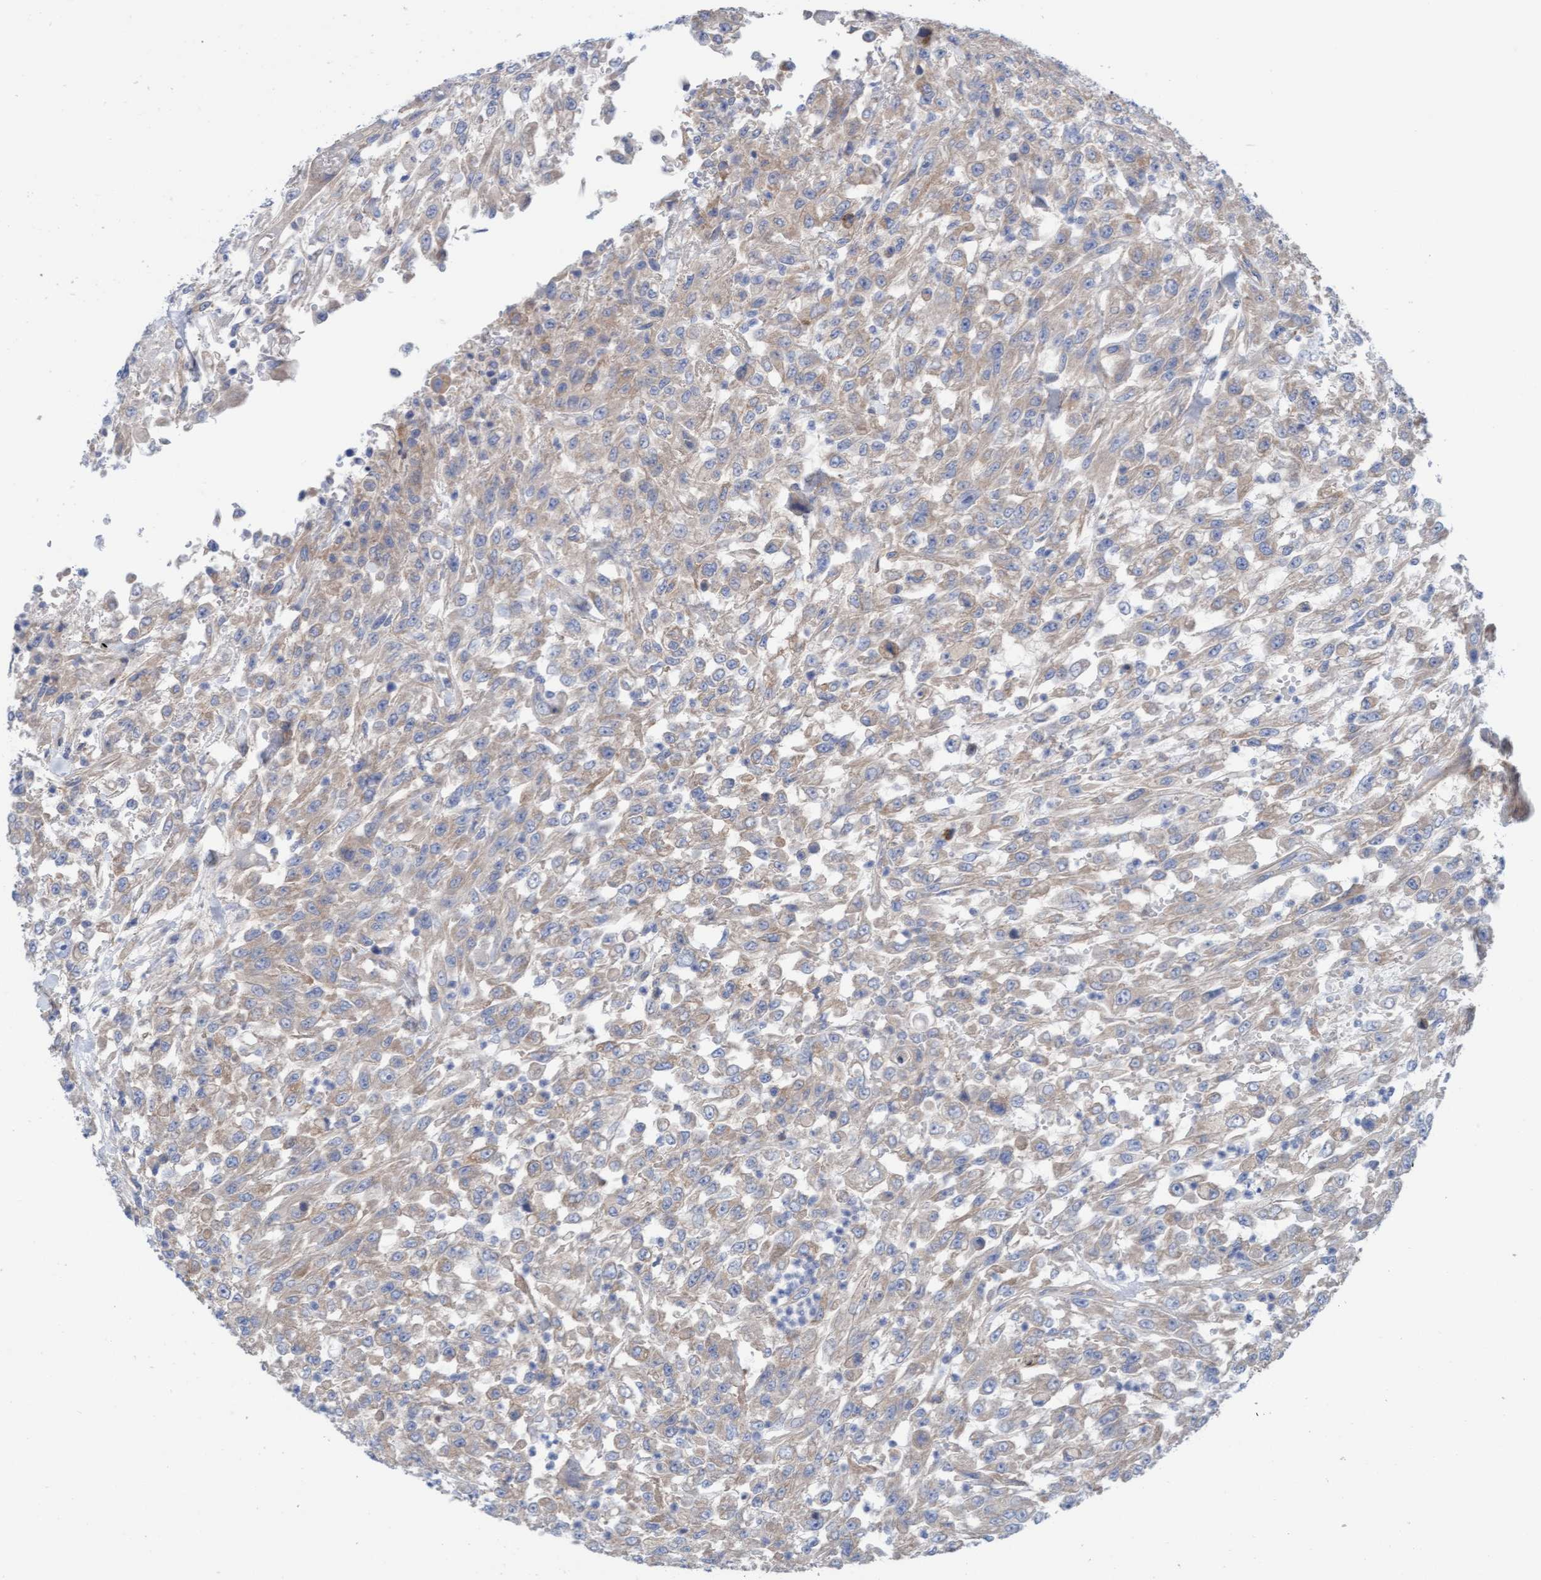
{"staining": {"intensity": "weak", "quantity": ">75%", "location": "cytoplasmic/membranous"}, "tissue": "urothelial cancer", "cell_type": "Tumor cells", "image_type": "cancer", "snomed": [{"axis": "morphology", "description": "Urothelial carcinoma, High grade"}, {"axis": "topography", "description": "Urinary bladder"}], "caption": "This histopathology image reveals immunohistochemistry staining of human urothelial carcinoma (high-grade), with low weak cytoplasmic/membranous positivity in approximately >75% of tumor cells.", "gene": "CDK5RAP3", "patient": {"sex": "male", "age": 46}}